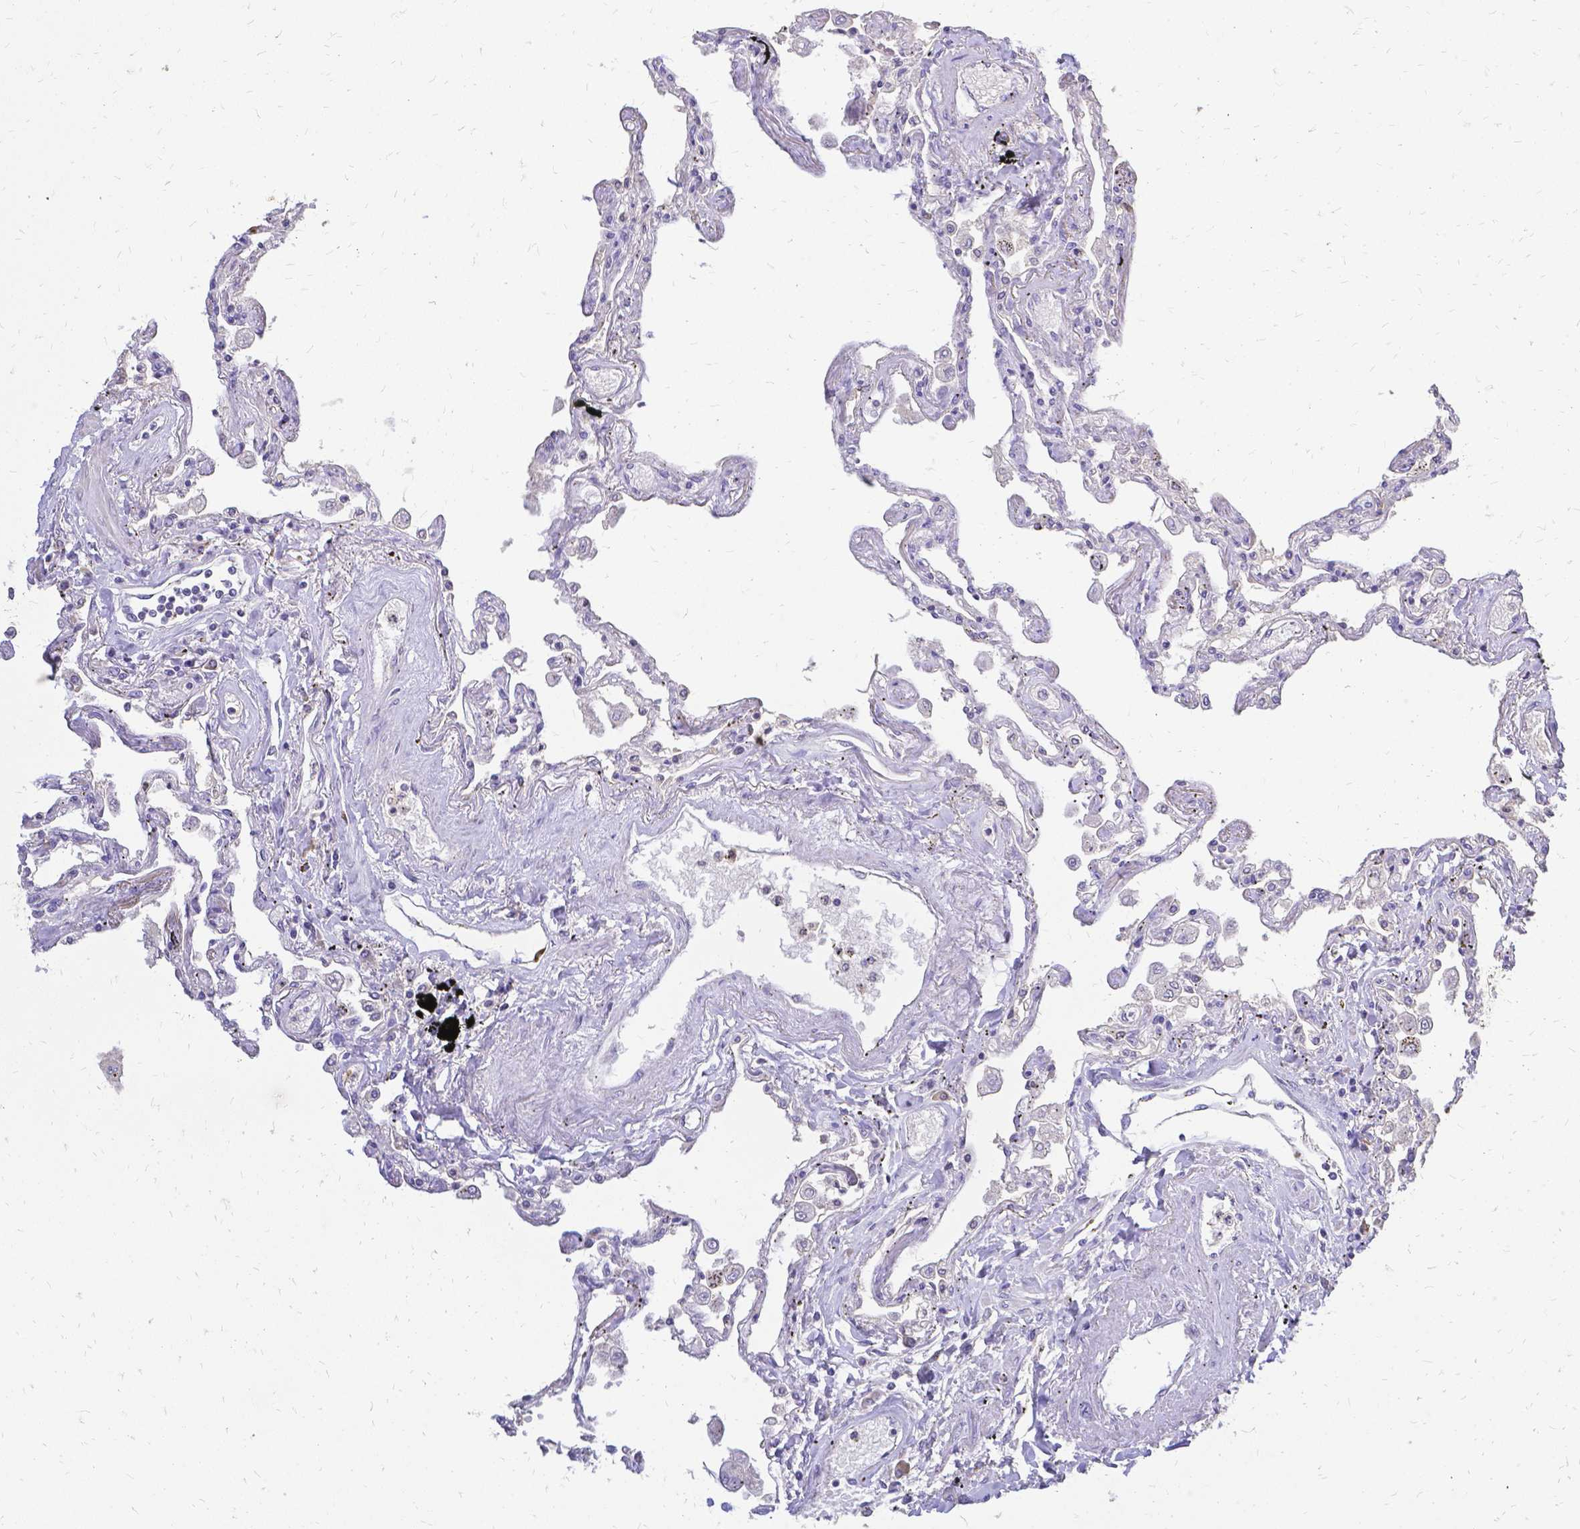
{"staining": {"intensity": "negative", "quantity": "none", "location": "none"}, "tissue": "lung", "cell_type": "Alveolar cells", "image_type": "normal", "snomed": [{"axis": "morphology", "description": "Normal tissue, NOS"}, {"axis": "morphology", "description": "Adenocarcinoma, NOS"}, {"axis": "topography", "description": "Cartilage tissue"}, {"axis": "topography", "description": "Lung"}], "caption": "IHC photomicrograph of unremarkable lung: human lung stained with DAB reveals no significant protein positivity in alveolar cells. (Stains: DAB (3,3'-diaminobenzidine) immunohistochemistry with hematoxylin counter stain, Microscopy: brightfield microscopy at high magnification).", "gene": "CIB1", "patient": {"sex": "female", "age": 67}}